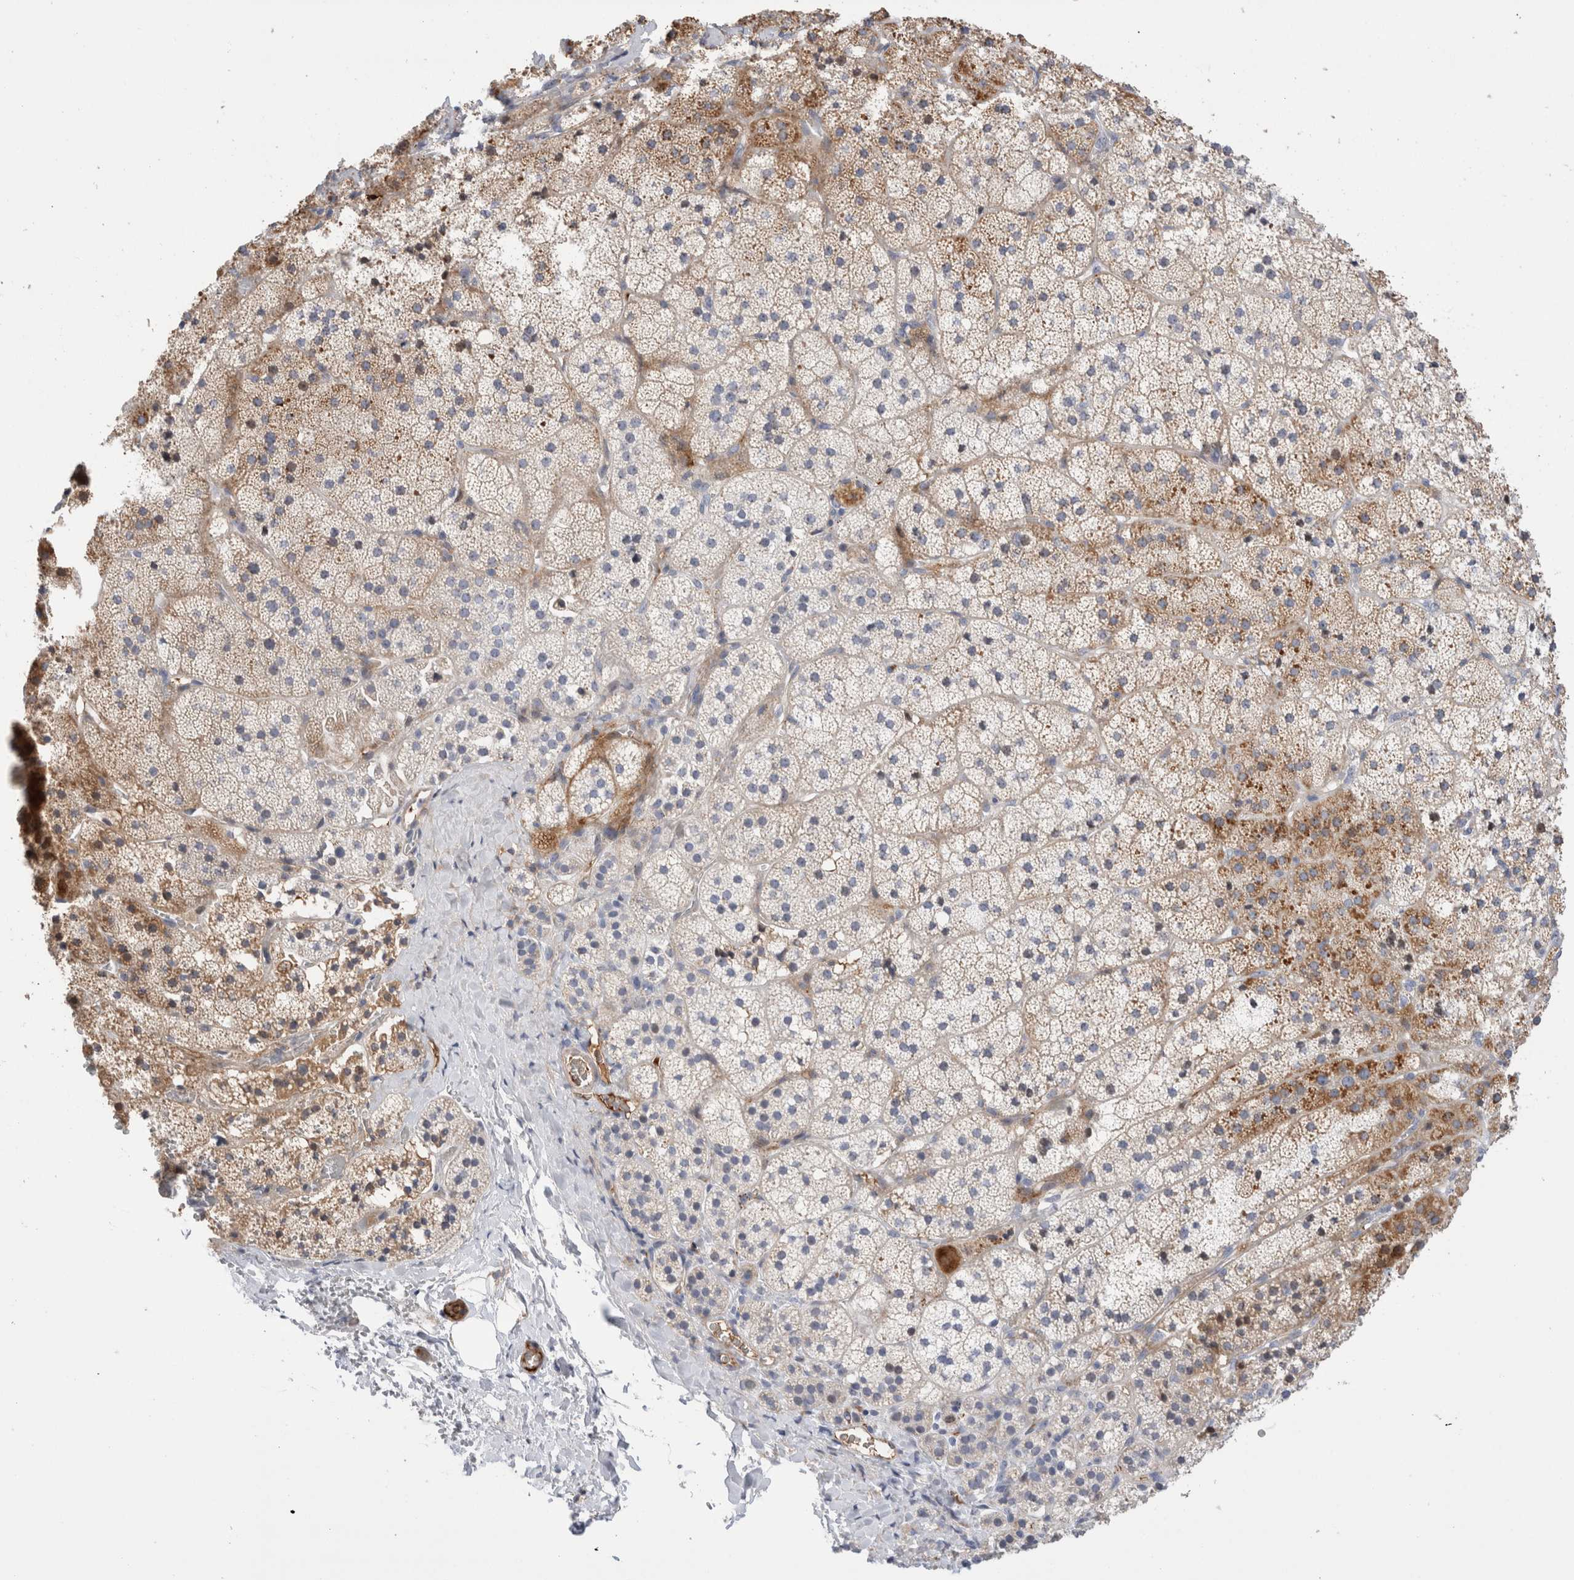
{"staining": {"intensity": "moderate", "quantity": "25%-75%", "location": "cytoplasmic/membranous"}, "tissue": "adrenal gland", "cell_type": "Glandular cells", "image_type": "normal", "snomed": [{"axis": "morphology", "description": "Normal tissue, NOS"}, {"axis": "topography", "description": "Adrenal gland"}], "caption": "Unremarkable adrenal gland reveals moderate cytoplasmic/membranous positivity in approximately 25%-75% of glandular cells, visualized by immunohistochemistry. (IHC, brightfield microscopy, high magnification).", "gene": "ECHDC2", "patient": {"sex": "female", "age": 44}}